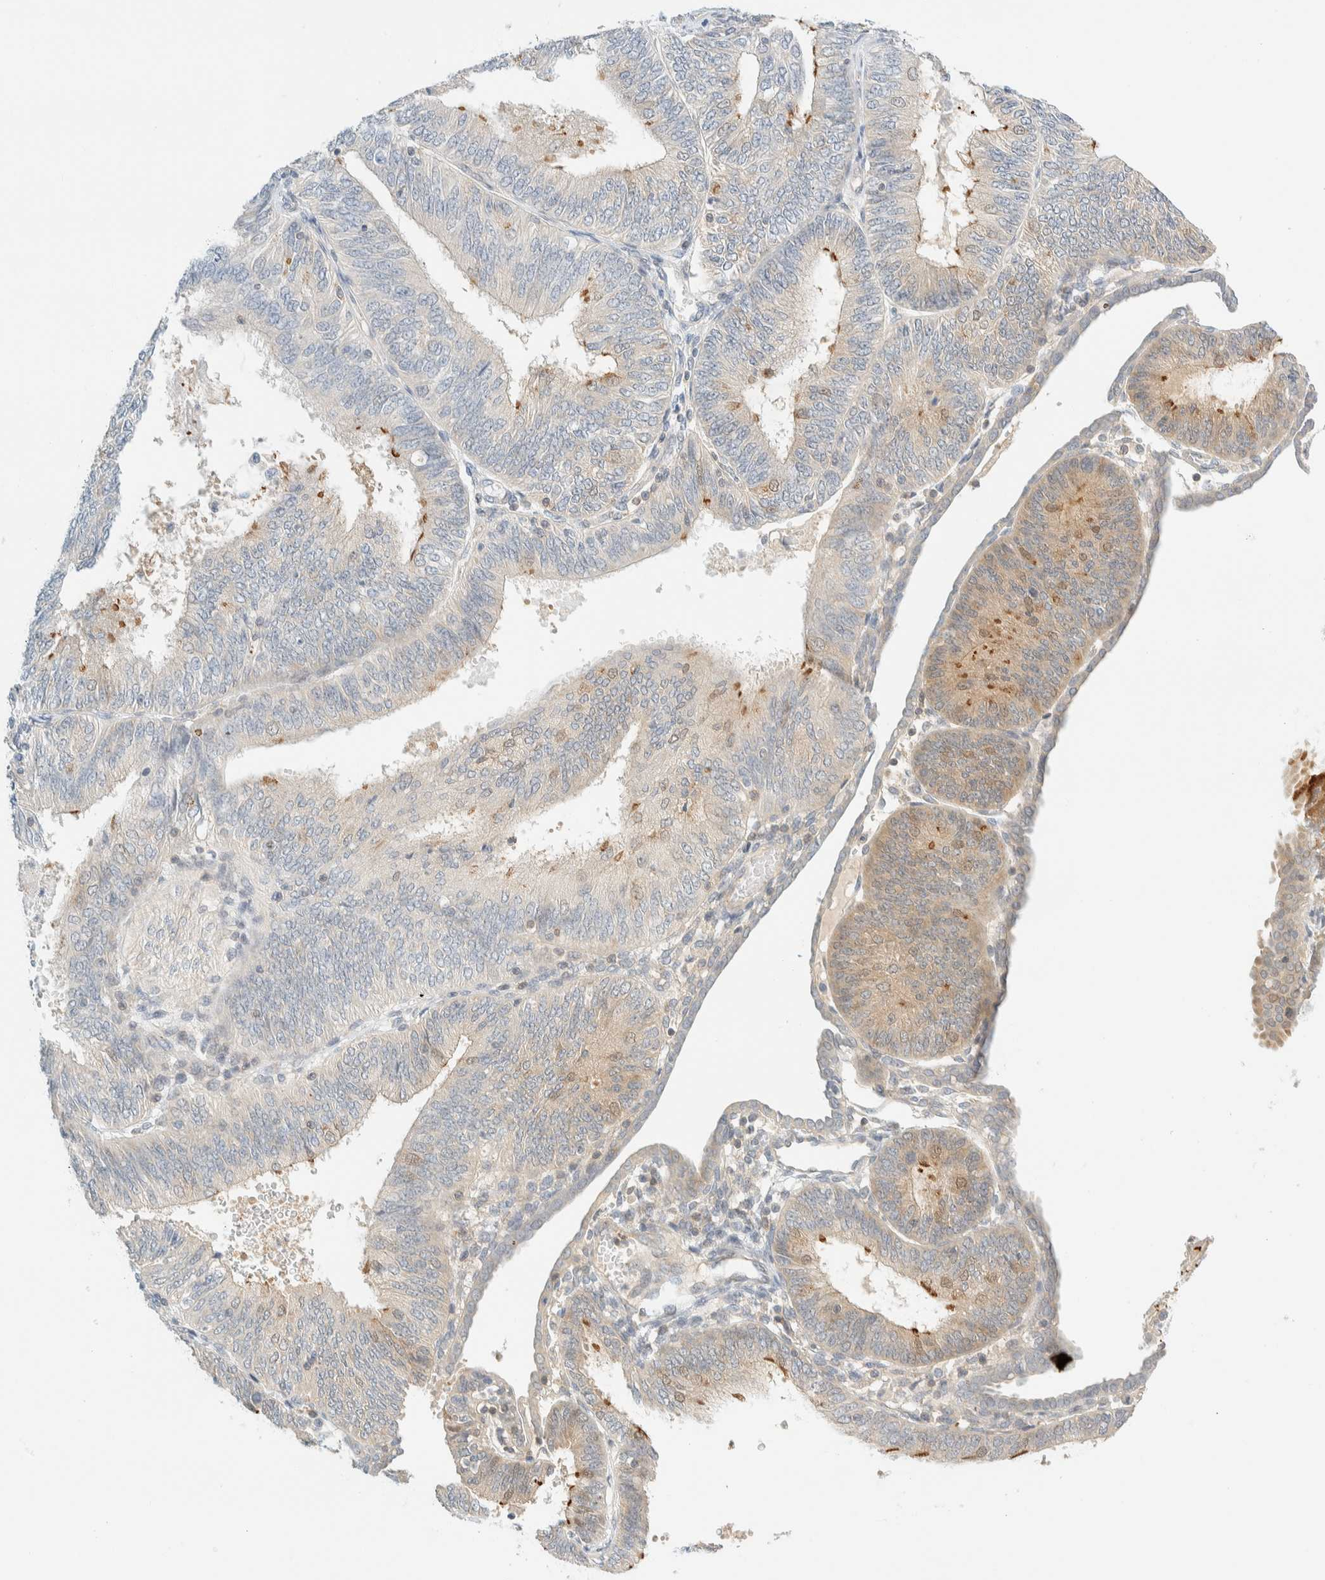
{"staining": {"intensity": "moderate", "quantity": "<25%", "location": "cytoplasmic/membranous"}, "tissue": "endometrial cancer", "cell_type": "Tumor cells", "image_type": "cancer", "snomed": [{"axis": "morphology", "description": "Adenocarcinoma, NOS"}, {"axis": "topography", "description": "Endometrium"}], "caption": "The immunohistochemical stain highlights moderate cytoplasmic/membranous positivity in tumor cells of endometrial cancer (adenocarcinoma) tissue. (DAB IHC, brown staining for protein, blue staining for nuclei).", "gene": "PCYT2", "patient": {"sex": "female", "age": 58}}